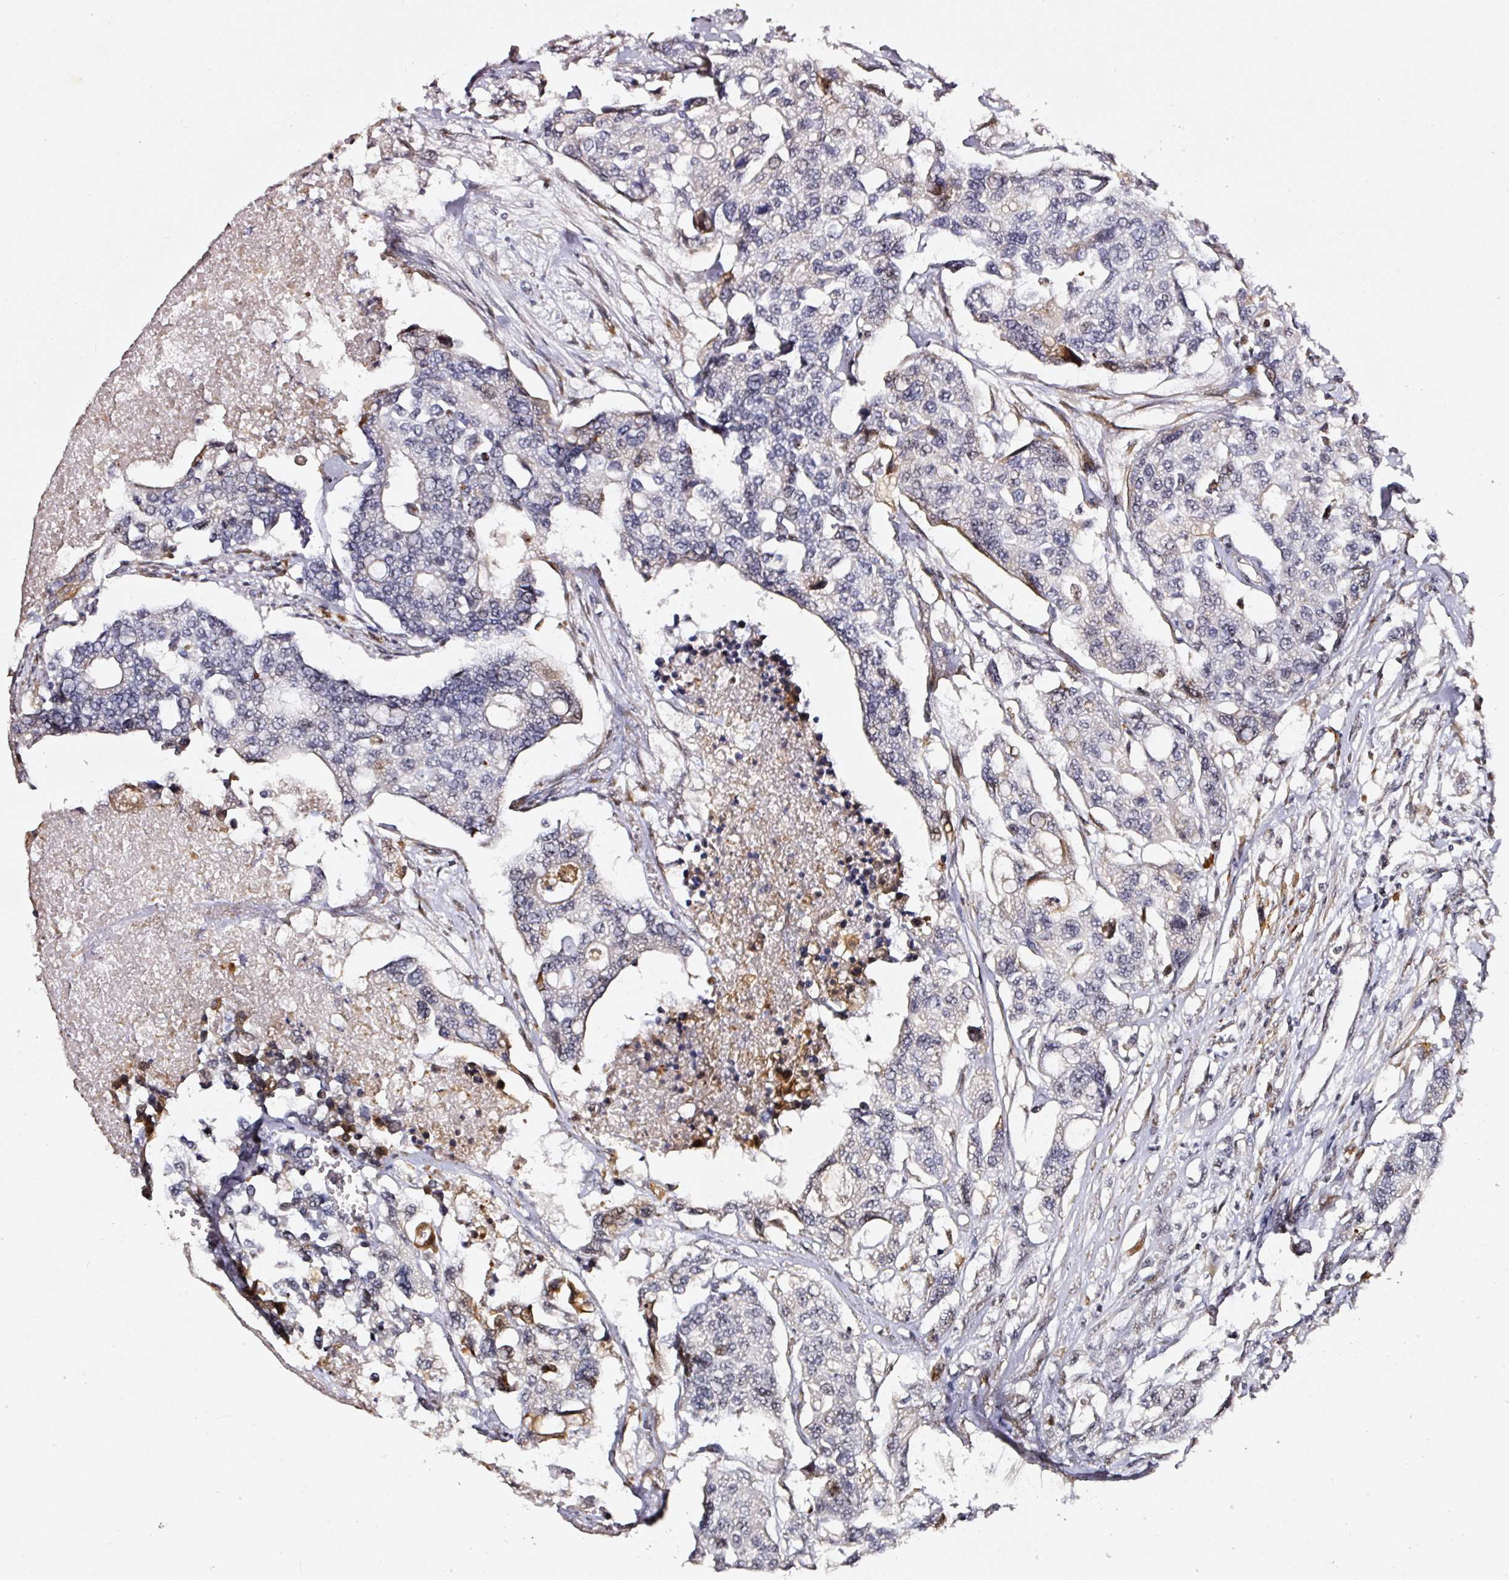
{"staining": {"intensity": "moderate", "quantity": "<25%", "location": "cytoplasmic/membranous"}, "tissue": "colorectal cancer", "cell_type": "Tumor cells", "image_type": "cancer", "snomed": [{"axis": "morphology", "description": "Adenocarcinoma, NOS"}, {"axis": "topography", "description": "Colon"}], "caption": "Tumor cells demonstrate low levels of moderate cytoplasmic/membranous staining in about <25% of cells in adenocarcinoma (colorectal). Ihc stains the protein of interest in brown and the nuclei are stained blue.", "gene": "MXRA8", "patient": {"sex": "male", "age": 77}}